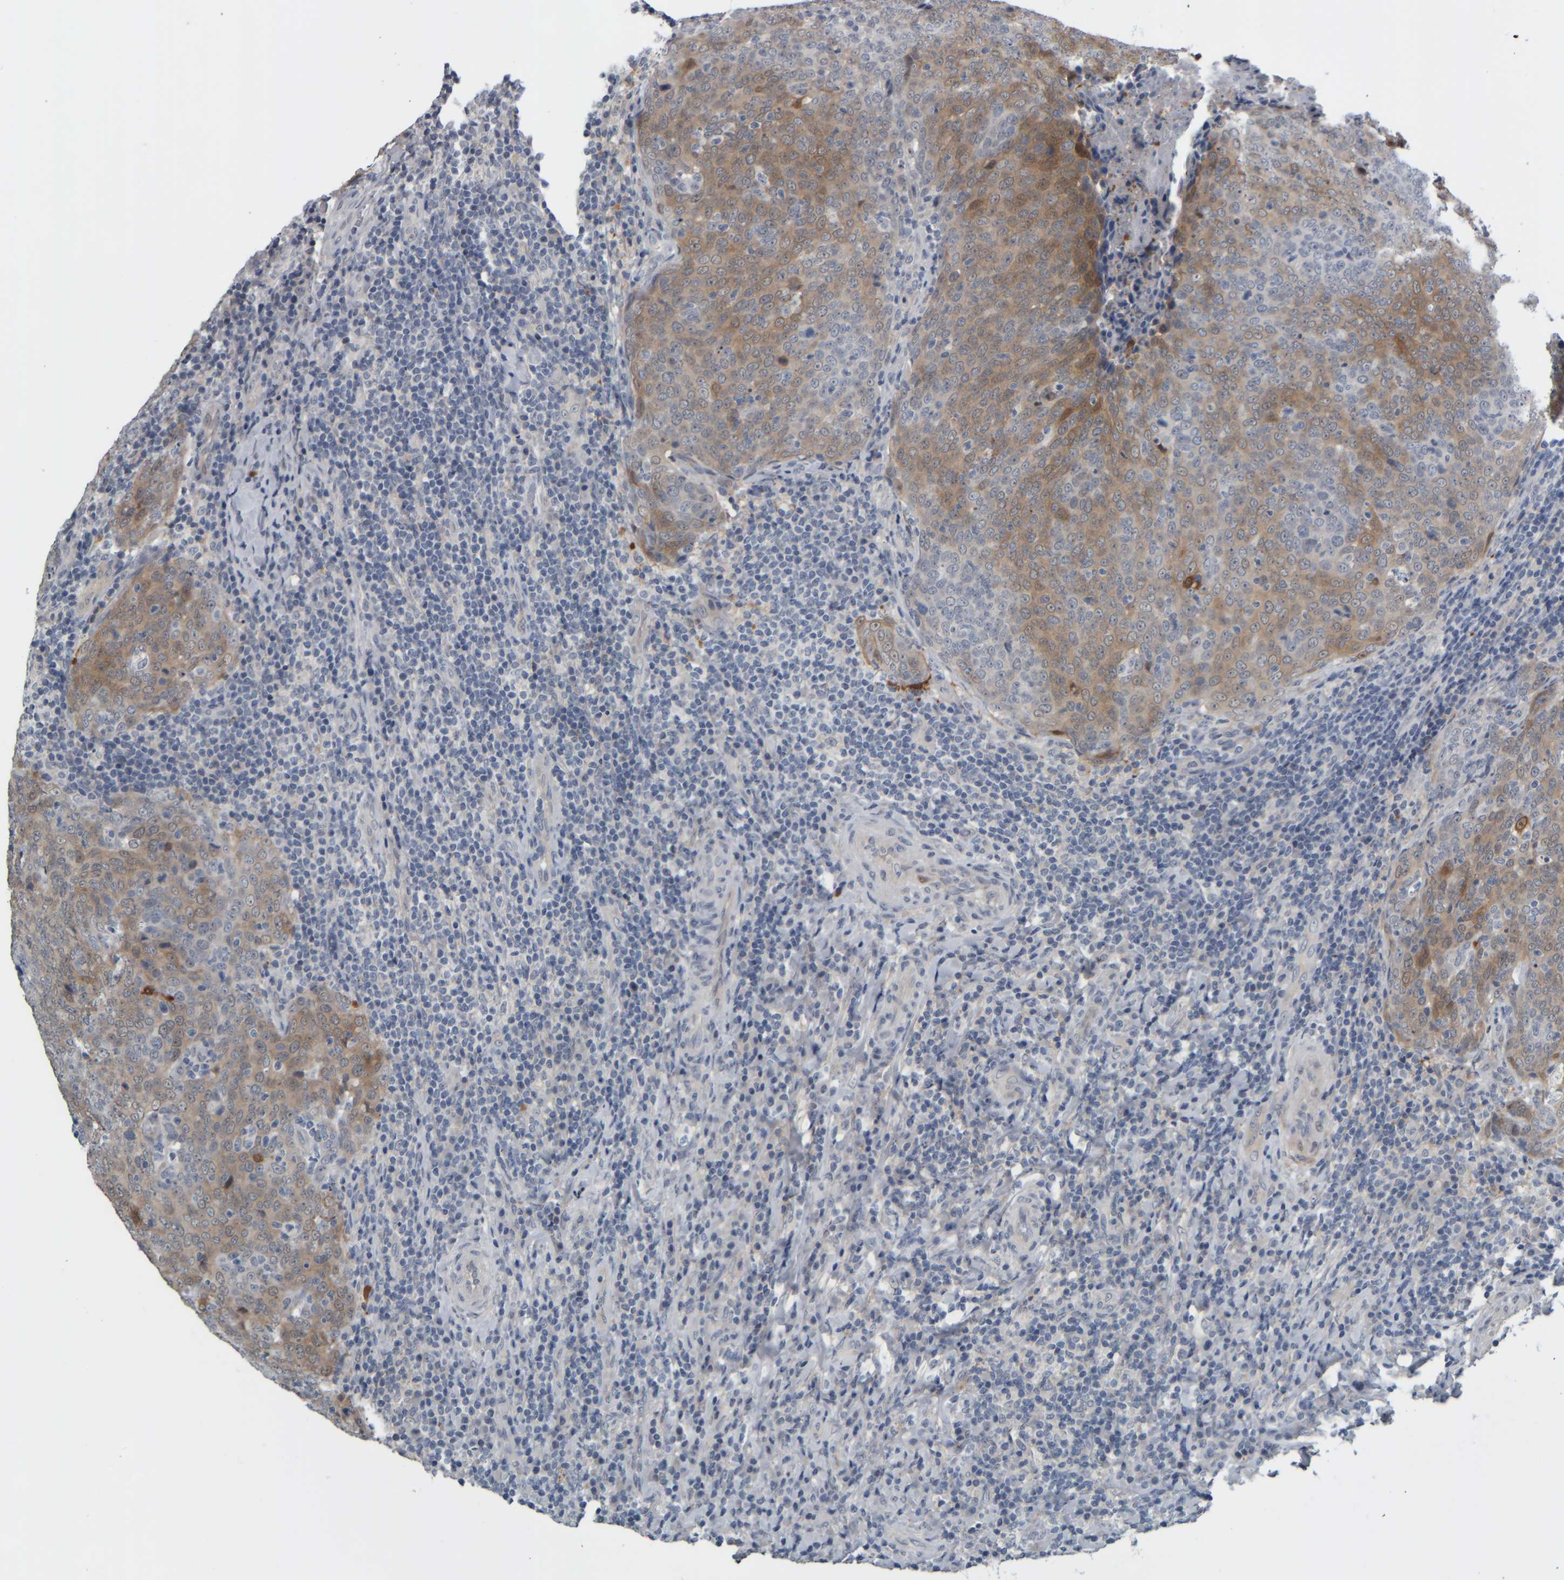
{"staining": {"intensity": "moderate", "quantity": "25%-75%", "location": "cytoplasmic/membranous"}, "tissue": "head and neck cancer", "cell_type": "Tumor cells", "image_type": "cancer", "snomed": [{"axis": "morphology", "description": "Squamous cell carcinoma, NOS"}, {"axis": "morphology", "description": "Squamous cell carcinoma, metastatic, NOS"}, {"axis": "topography", "description": "Lymph node"}, {"axis": "topography", "description": "Head-Neck"}], "caption": "Immunohistochemical staining of head and neck cancer exhibits medium levels of moderate cytoplasmic/membranous expression in approximately 25%-75% of tumor cells.", "gene": "COL14A1", "patient": {"sex": "male", "age": 62}}